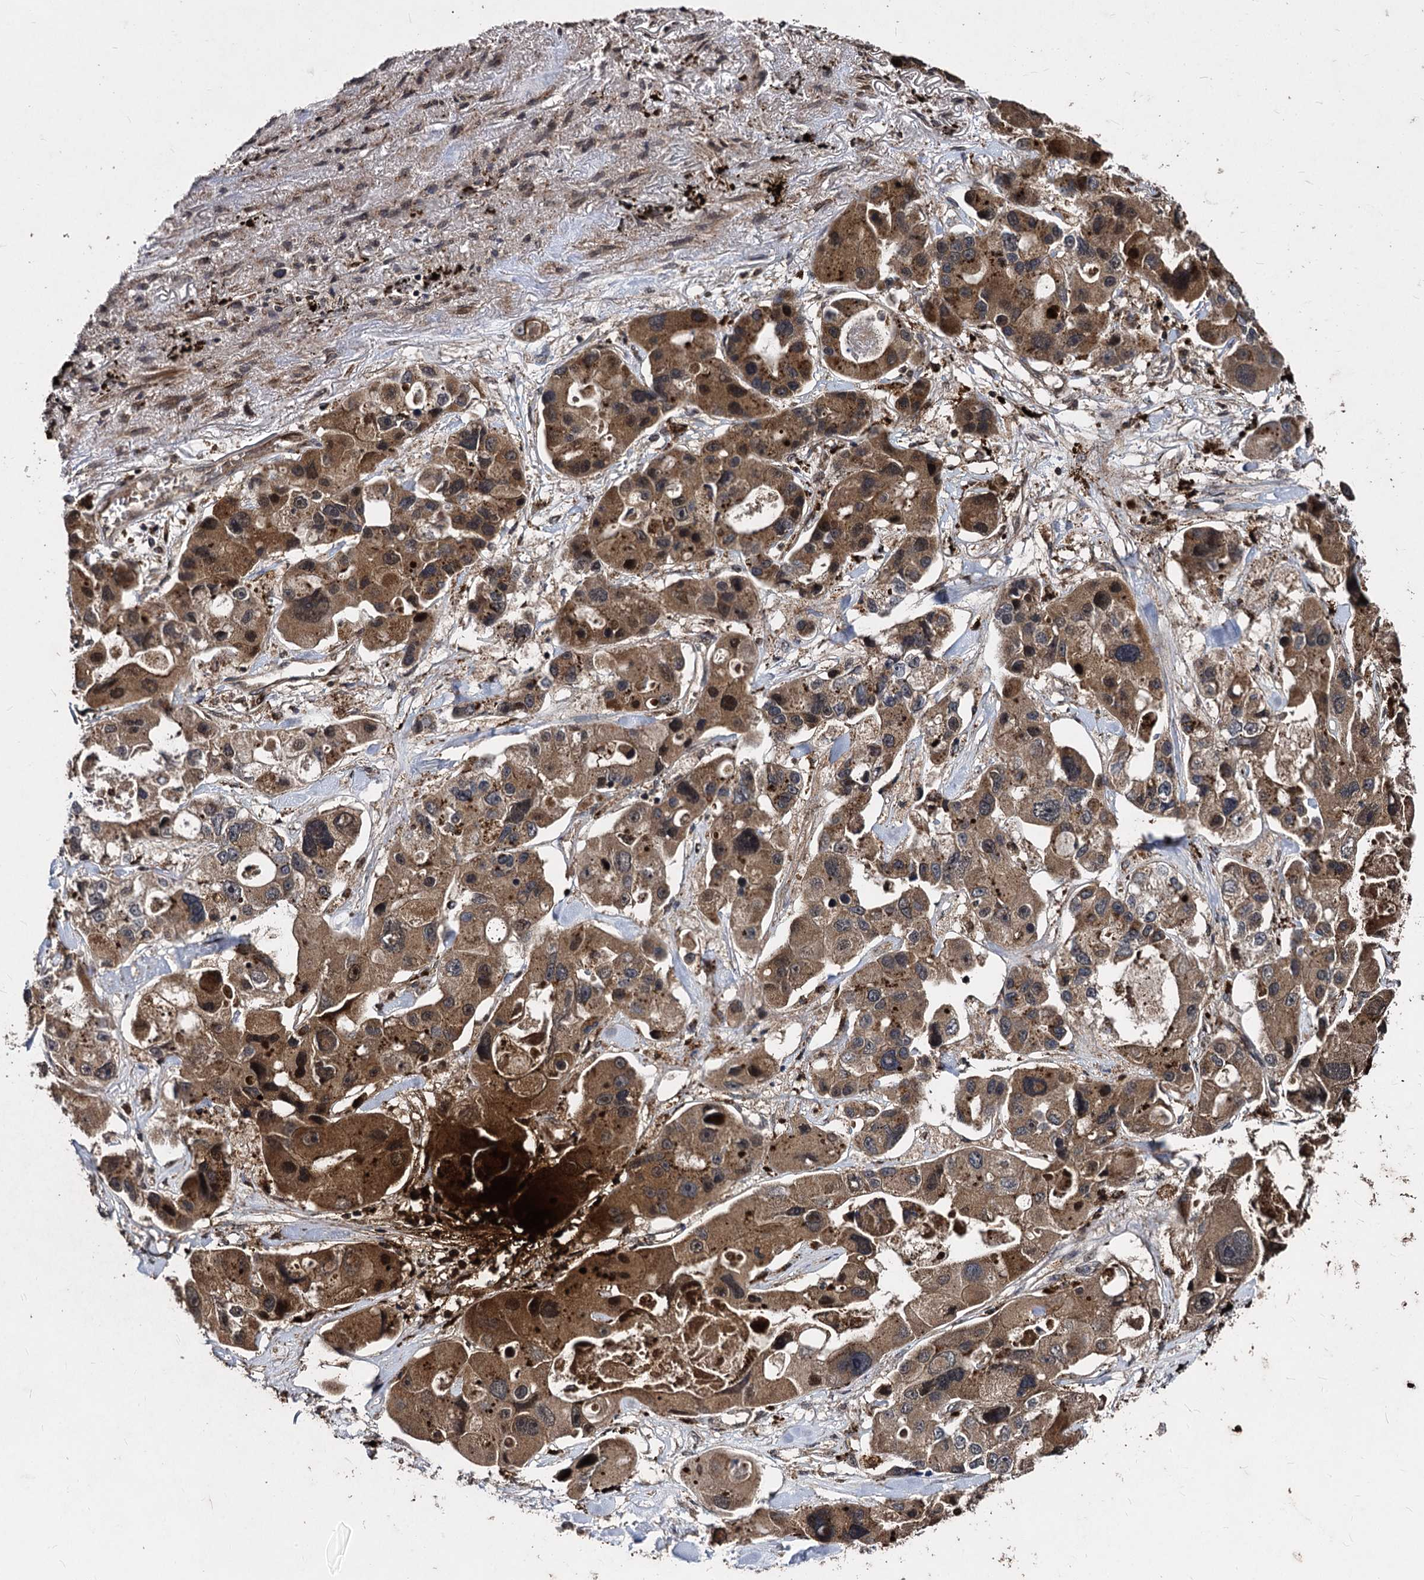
{"staining": {"intensity": "moderate", "quantity": ">75%", "location": "cytoplasmic/membranous"}, "tissue": "lung cancer", "cell_type": "Tumor cells", "image_type": "cancer", "snomed": [{"axis": "morphology", "description": "Adenocarcinoma, NOS"}, {"axis": "topography", "description": "Lung"}], "caption": "Immunohistochemical staining of lung cancer (adenocarcinoma) shows moderate cytoplasmic/membranous protein staining in approximately >75% of tumor cells.", "gene": "BCL2L2", "patient": {"sex": "female", "age": 54}}